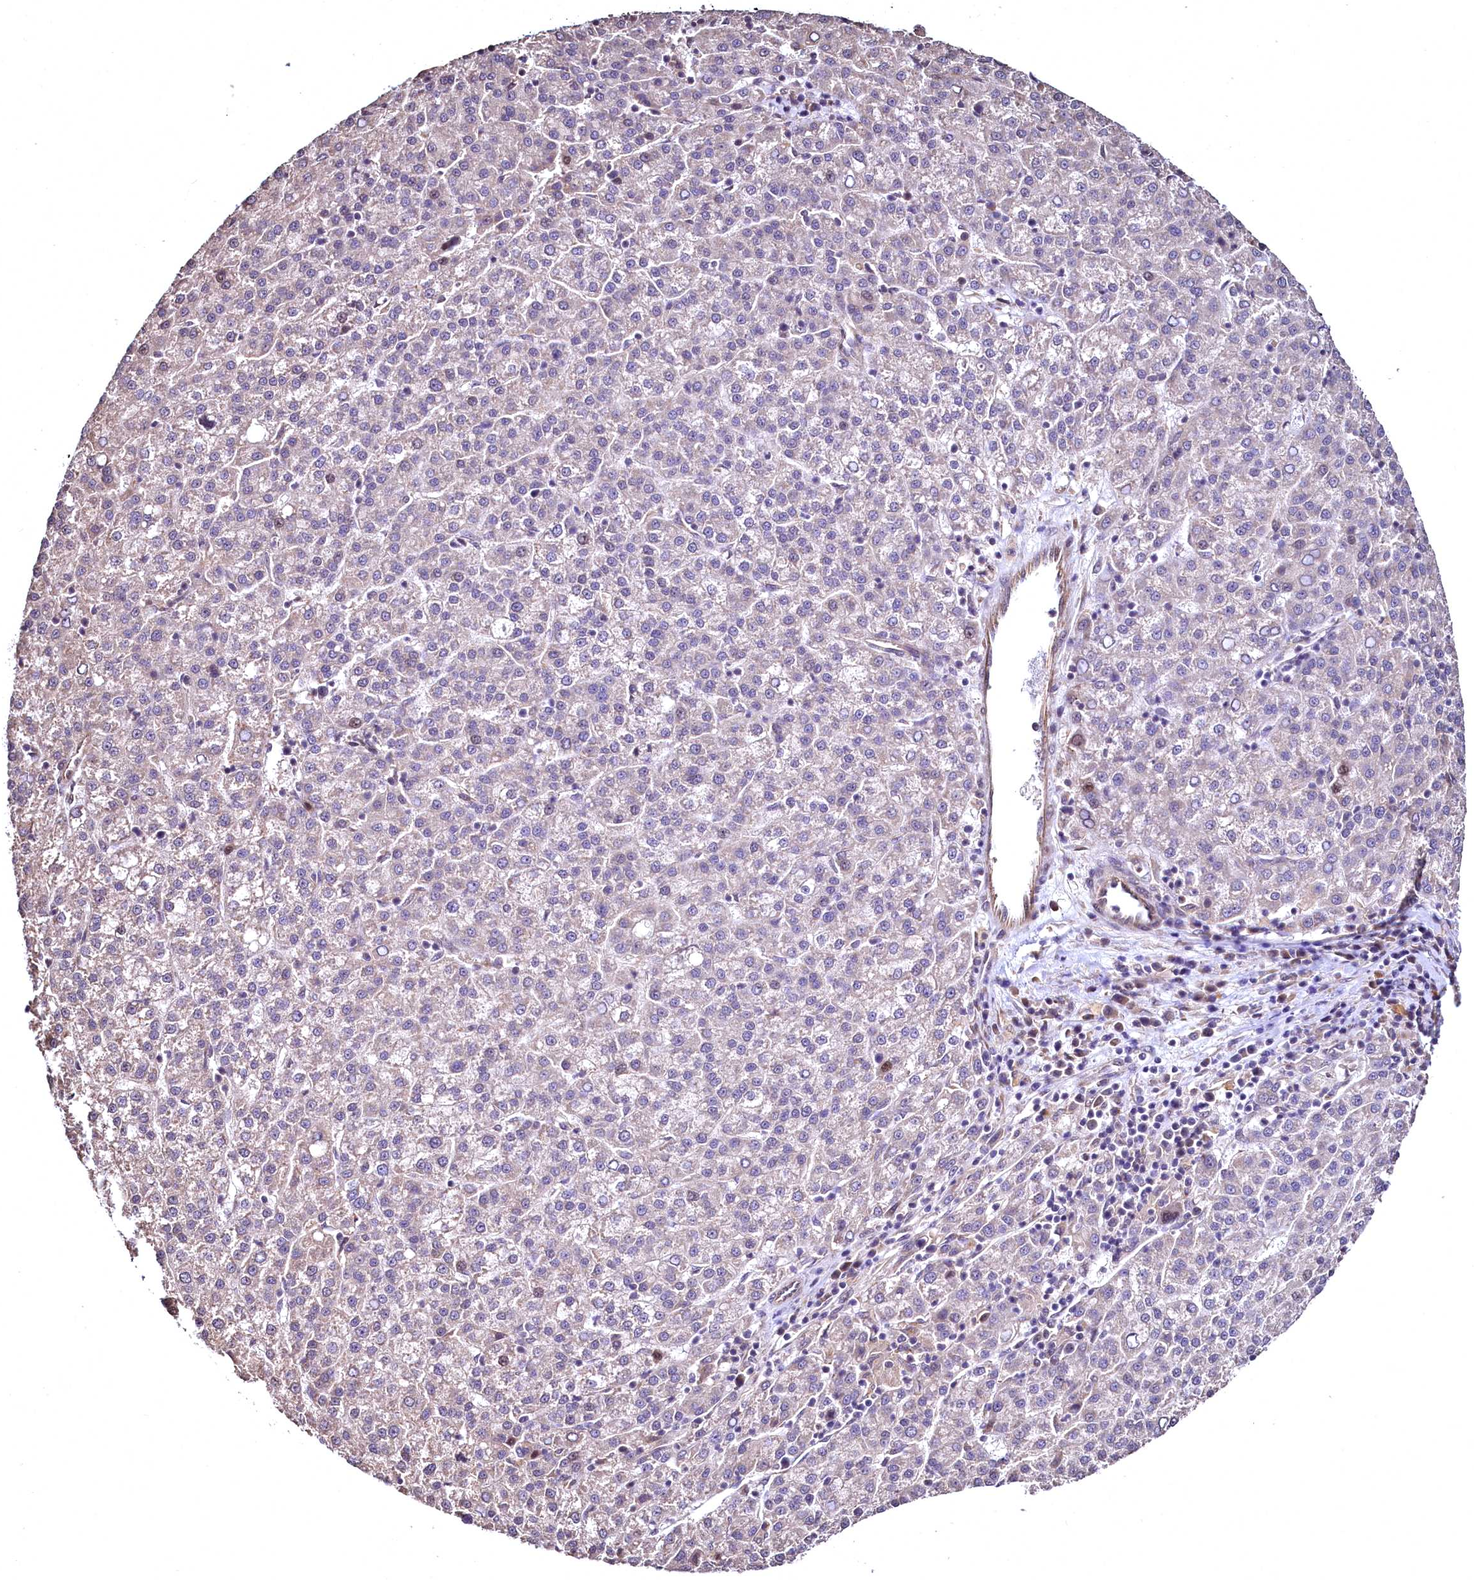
{"staining": {"intensity": "negative", "quantity": "none", "location": "none"}, "tissue": "liver cancer", "cell_type": "Tumor cells", "image_type": "cancer", "snomed": [{"axis": "morphology", "description": "Carcinoma, Hepatocellular, NOS"}, {"axis": "topography", "description": "Liver"}], "caption": "There is no significant staining in tumor cells of liver hepatocellular carcinoma.", "gene": "TBCEL", "patient": {"sex": "female", "age": 58}}